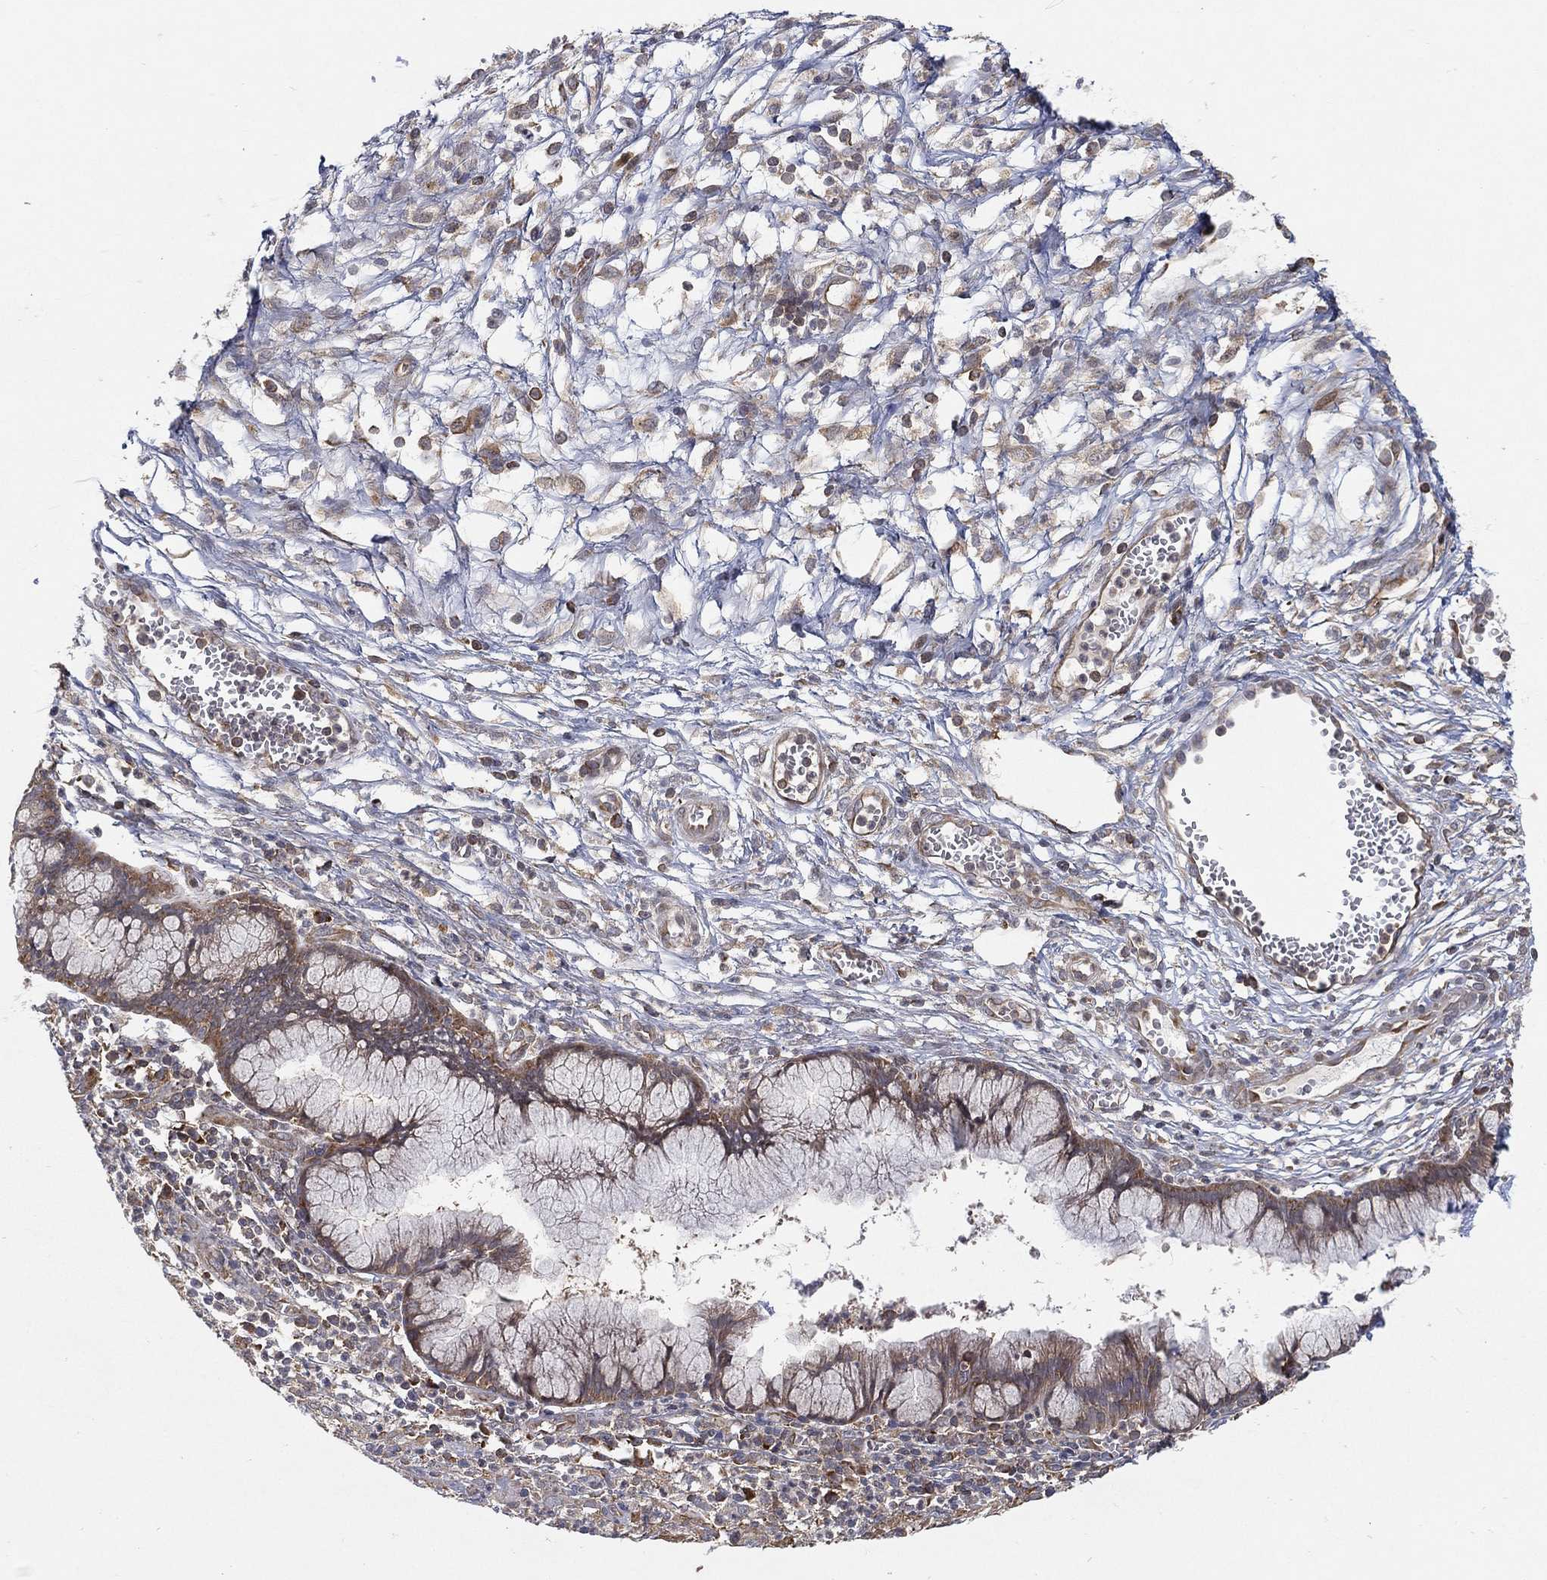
{"staining": {"intensity": "moderate", "quantity": "25%-75%", "location": "cytoplasmic/membranous"}, "tissue": "cervical cancer", "cell_type": "Tumor cells", "image_type": "cancer", "snomed": [{"axis": "morphology", "description": "Squamous cell carcinoma, NOS"}, {"axis": "topography", "description": "Cervix"}], "caption": "Human cervical squamous cell carcinoma stained with a brown dye demonstrates moderate cytoplasmic/membranous positive expression in approximately 25%-75% of tumor cells.", "gene": "TMTC4", "patient": {"sex": "female", "age": 32}}